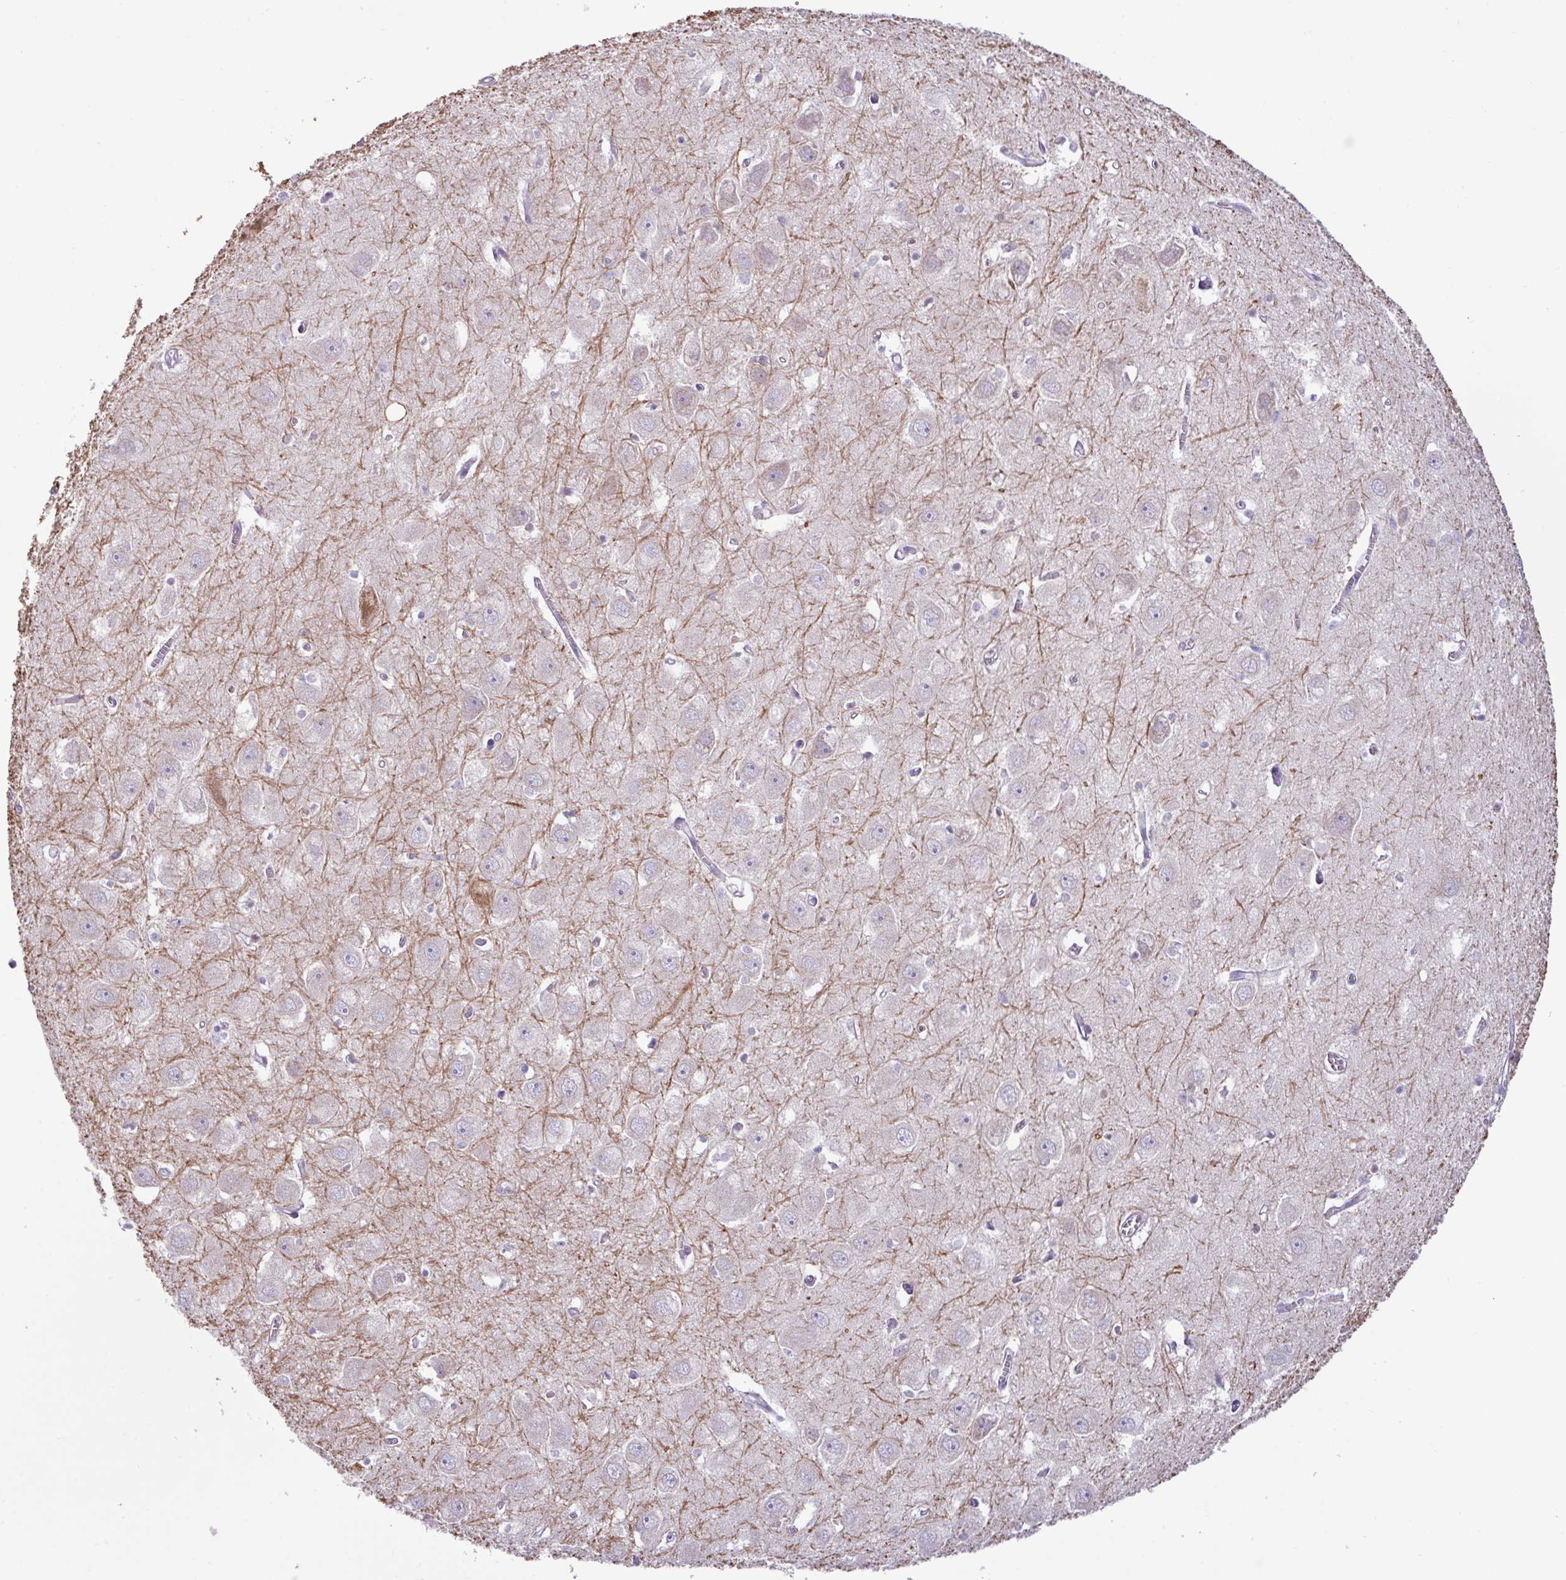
{"staining": {"intensity": "moderate", "quantity": "<25%", "location": "cytoplasmic/membranous,nuclear"}, "tissue": "hippocampus", "cell_type": "Glial cells", "image_type": "normal", "snomed": [{"axis": "morphology", "description": "Normal tissue, NOS"}, {"axis": "topography", "description": "Hippocampus"}], "caption": "Approximately <25% of glial cells in normal human hippocampus exhibit moderate cytoplasmic/membranous,nuclear protein positivity as visualized by brown immunohistochemical staining.", "gene": "STIMATE", "patient": {"sex": "female", "age": 64}}